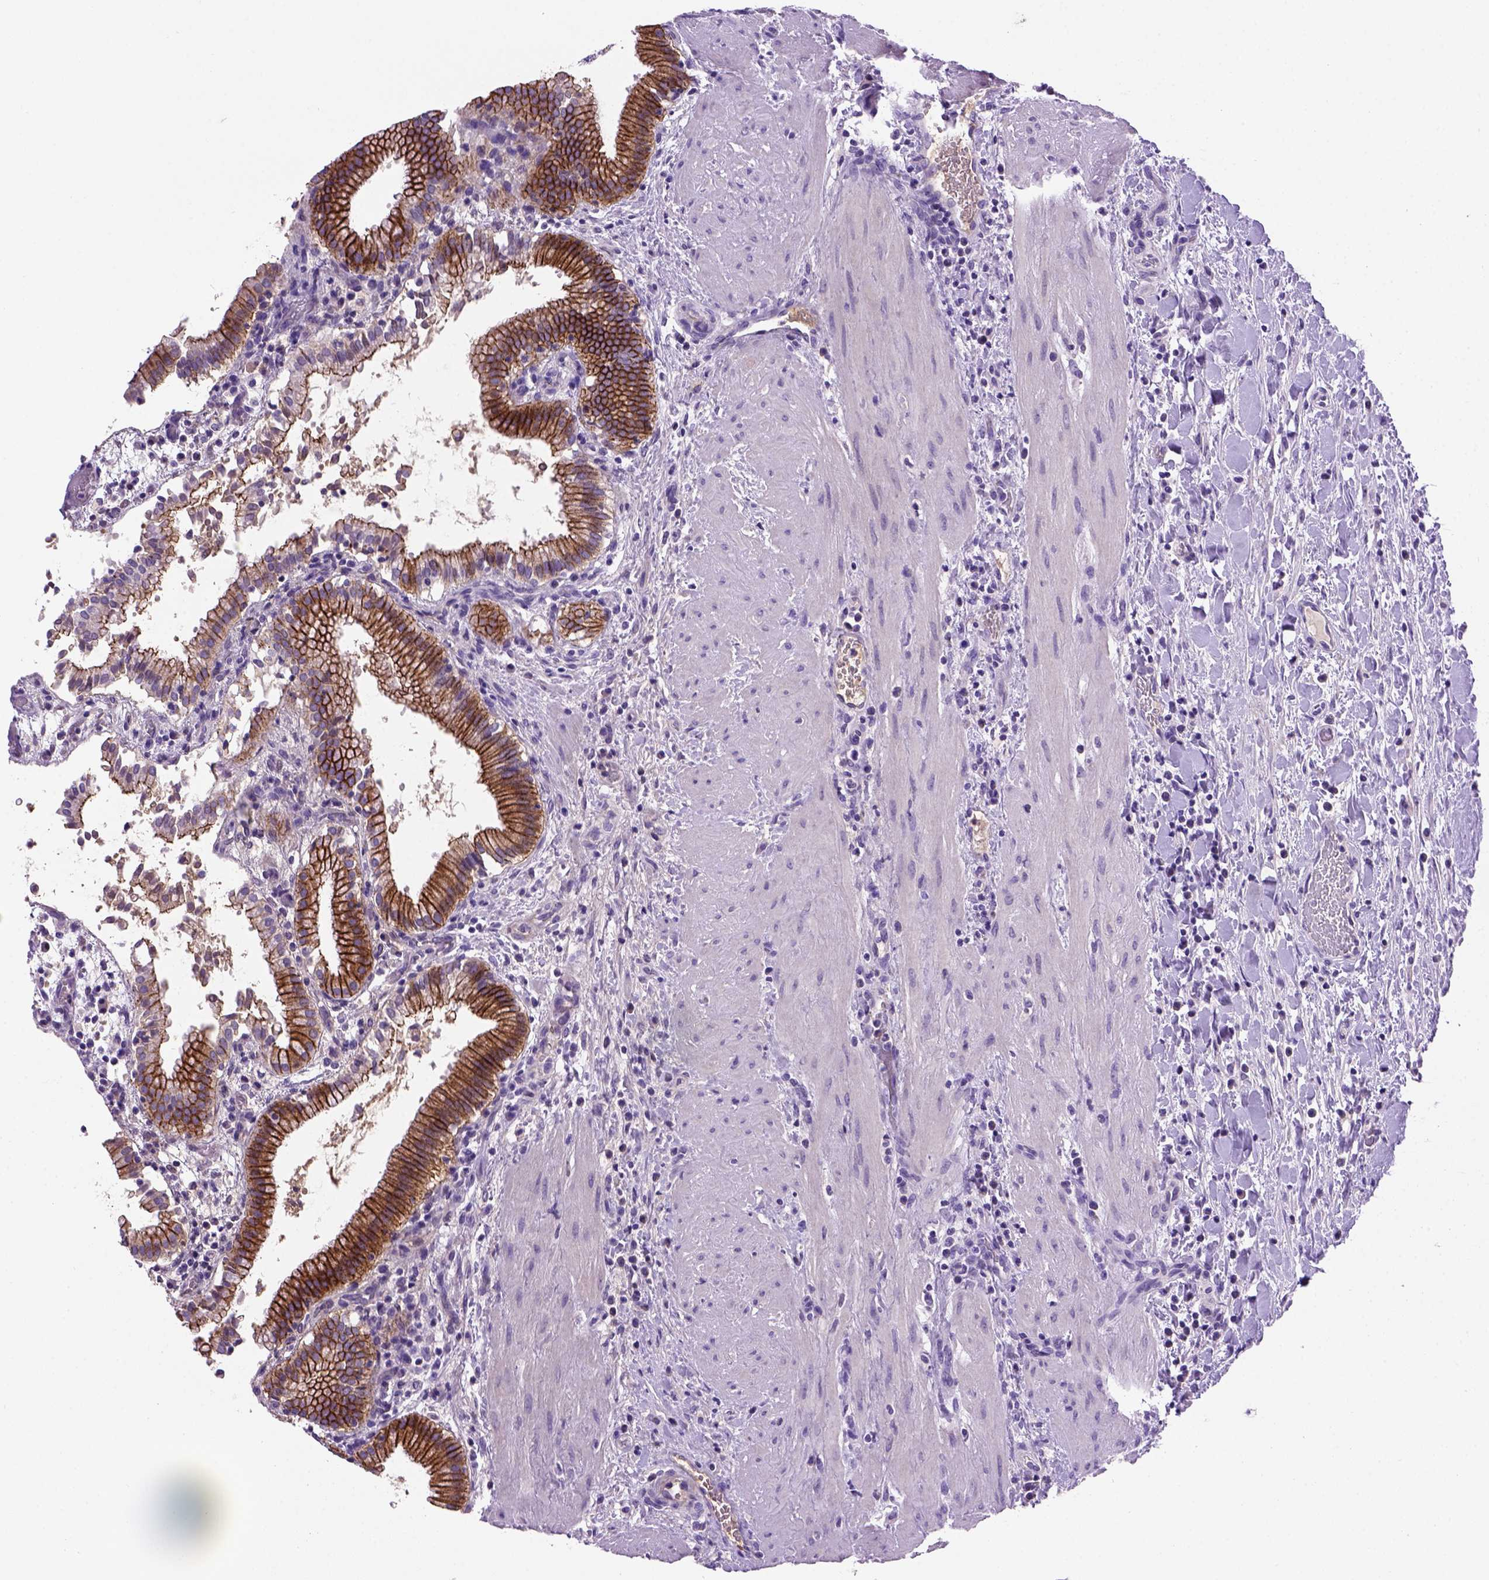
{"staining": {"intensity": "strong", "quantity": ">75%", "location": "cytoplasmic/membranous"}, "tissue": "gallbladder", "cell_type": "Glandular cells", "image_type": "normal", "snomed": [{"axis": "morphology", "description": "Normal tissue, NOS"}, {"axis": "topography", "description": "Gallbladder"}], "caption": "IHC photomicrograph of unremarkable gallbladder: human gallbladder stained using immunohistochemistry (IHC) reveals high levels of strong protein expression localized specifically in the cytoplasmic/membranous of glandular cells, appearing as a cytoplasmic/membranous brown color.", "gene": "CDH1", "patient": {"sex": "male", "age": 42}}